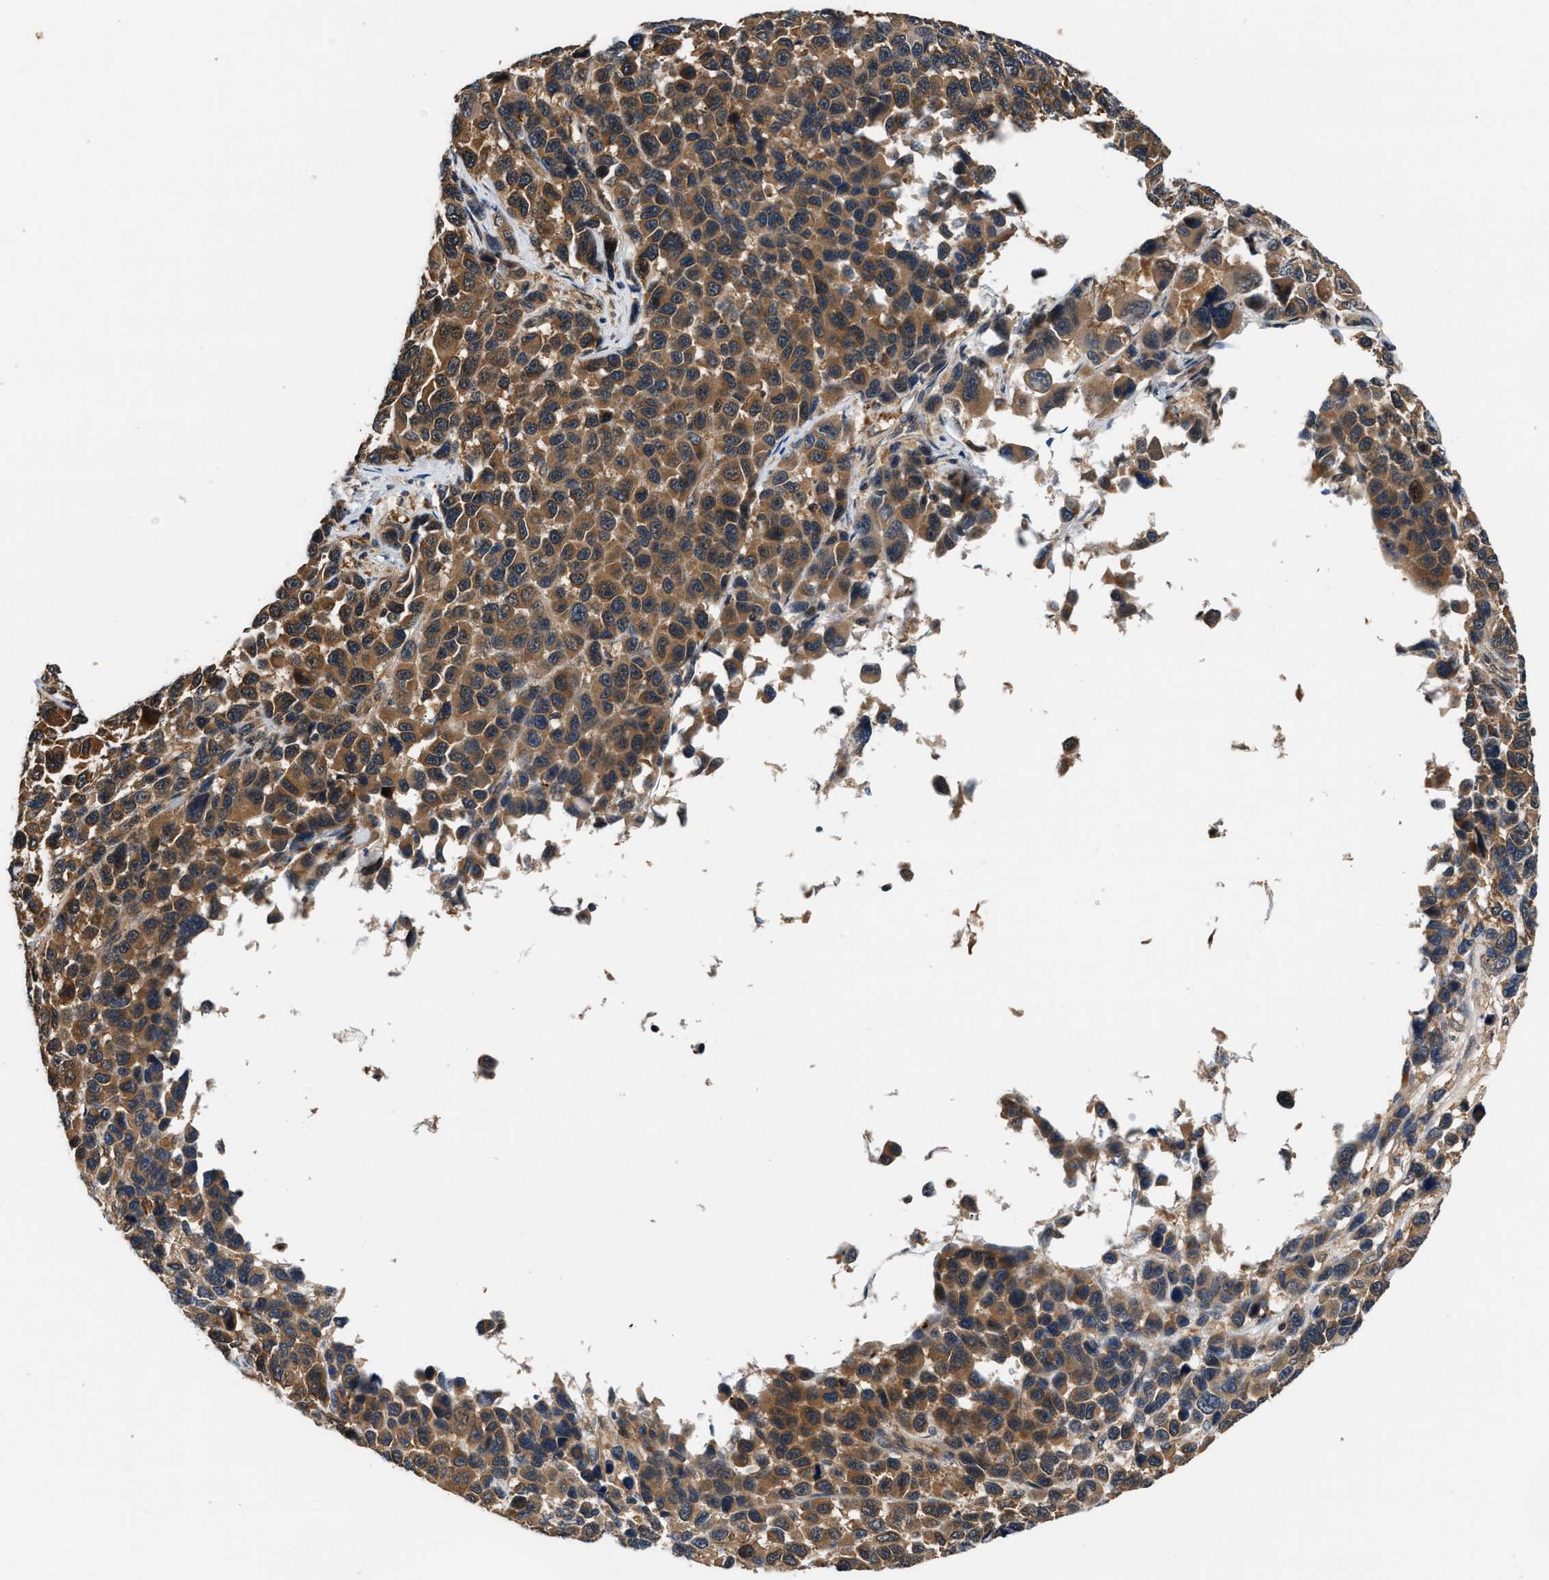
{"staining": {"intensity": "moderate", "quantity": ">75%", "location": "cytoplasmic/membranous"}, "tissue": "melanoma", "cell_type": "Tumor cells", "image_type": "cancer", "snomed": [{"axis": "morphology", "description": "Malignant melanoma, NOS"}, {"axis": "topography", "description": "Skin"}], "caption": "There is medium levels of moderate cytoplasmic/membranous expression in tumor cells of malignant melanoma, as demonstrated by immunohistochemical staining (brown color).", "gene": "TUT7", "patient": {"sex": "male", "age": 53}}